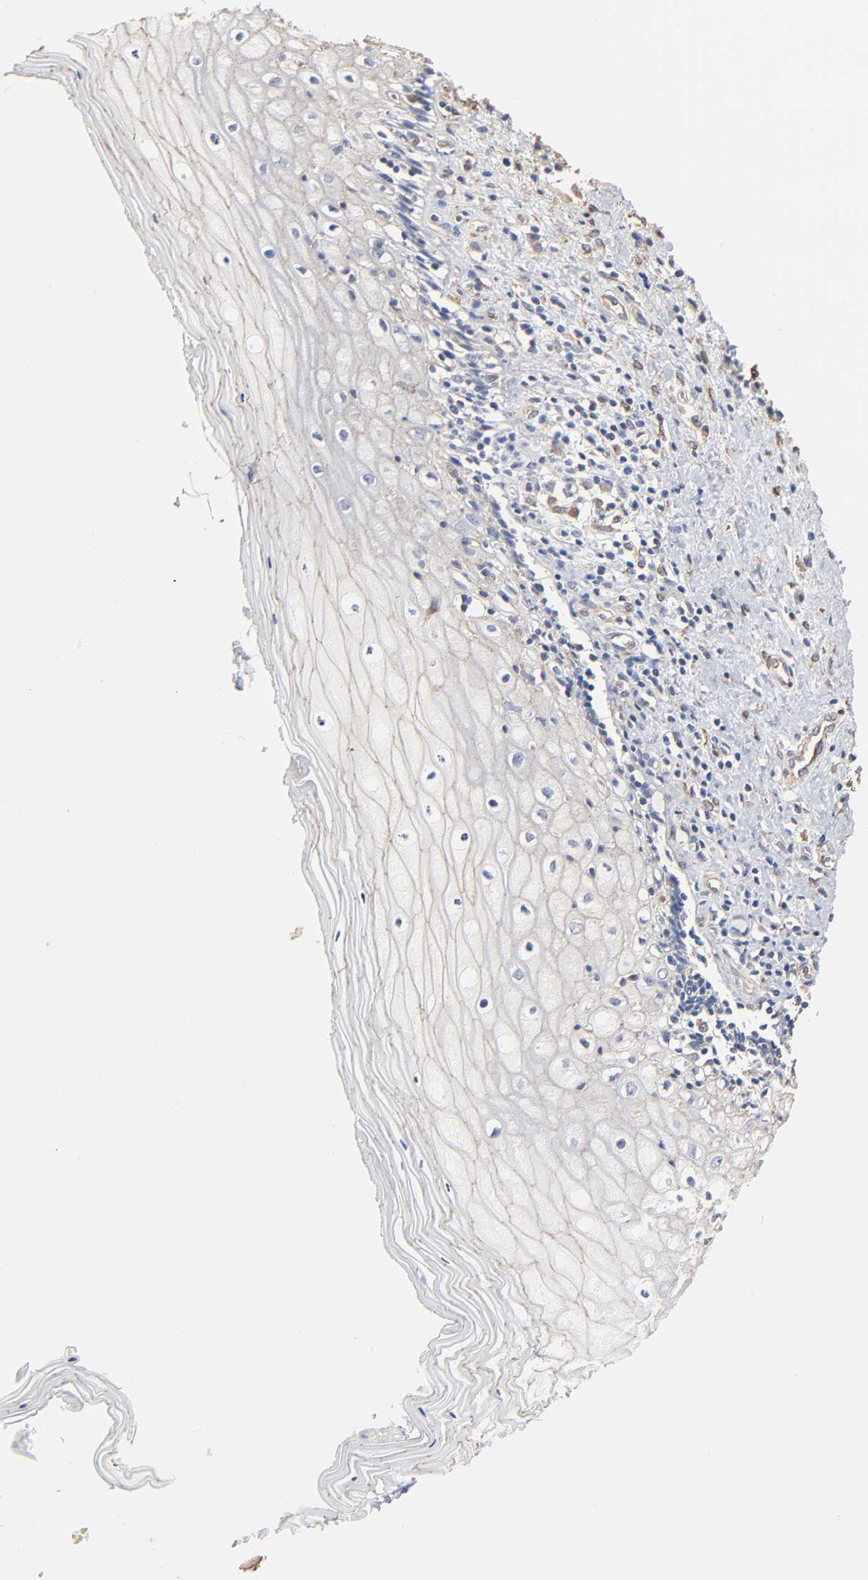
{"staining": {"intensity": "negative", "quantity": "none", "location": "none"}, "tissue": "vagina", "cell_type": "Squamous epithelial cells", "image_type": "normal", "snomed": [{"axis": "morphology", "description": "Normal tissue, NOS"}, {"axis": "topography", "description": "Vagina"}], "caption": "An IHC image of normal vagina is shown. There is no staining in squamous epithelial cells of vagina. Nuclei are stained in blue.", "gene": "ABCD4", "patient": {"sex": "female", "age": 46}}